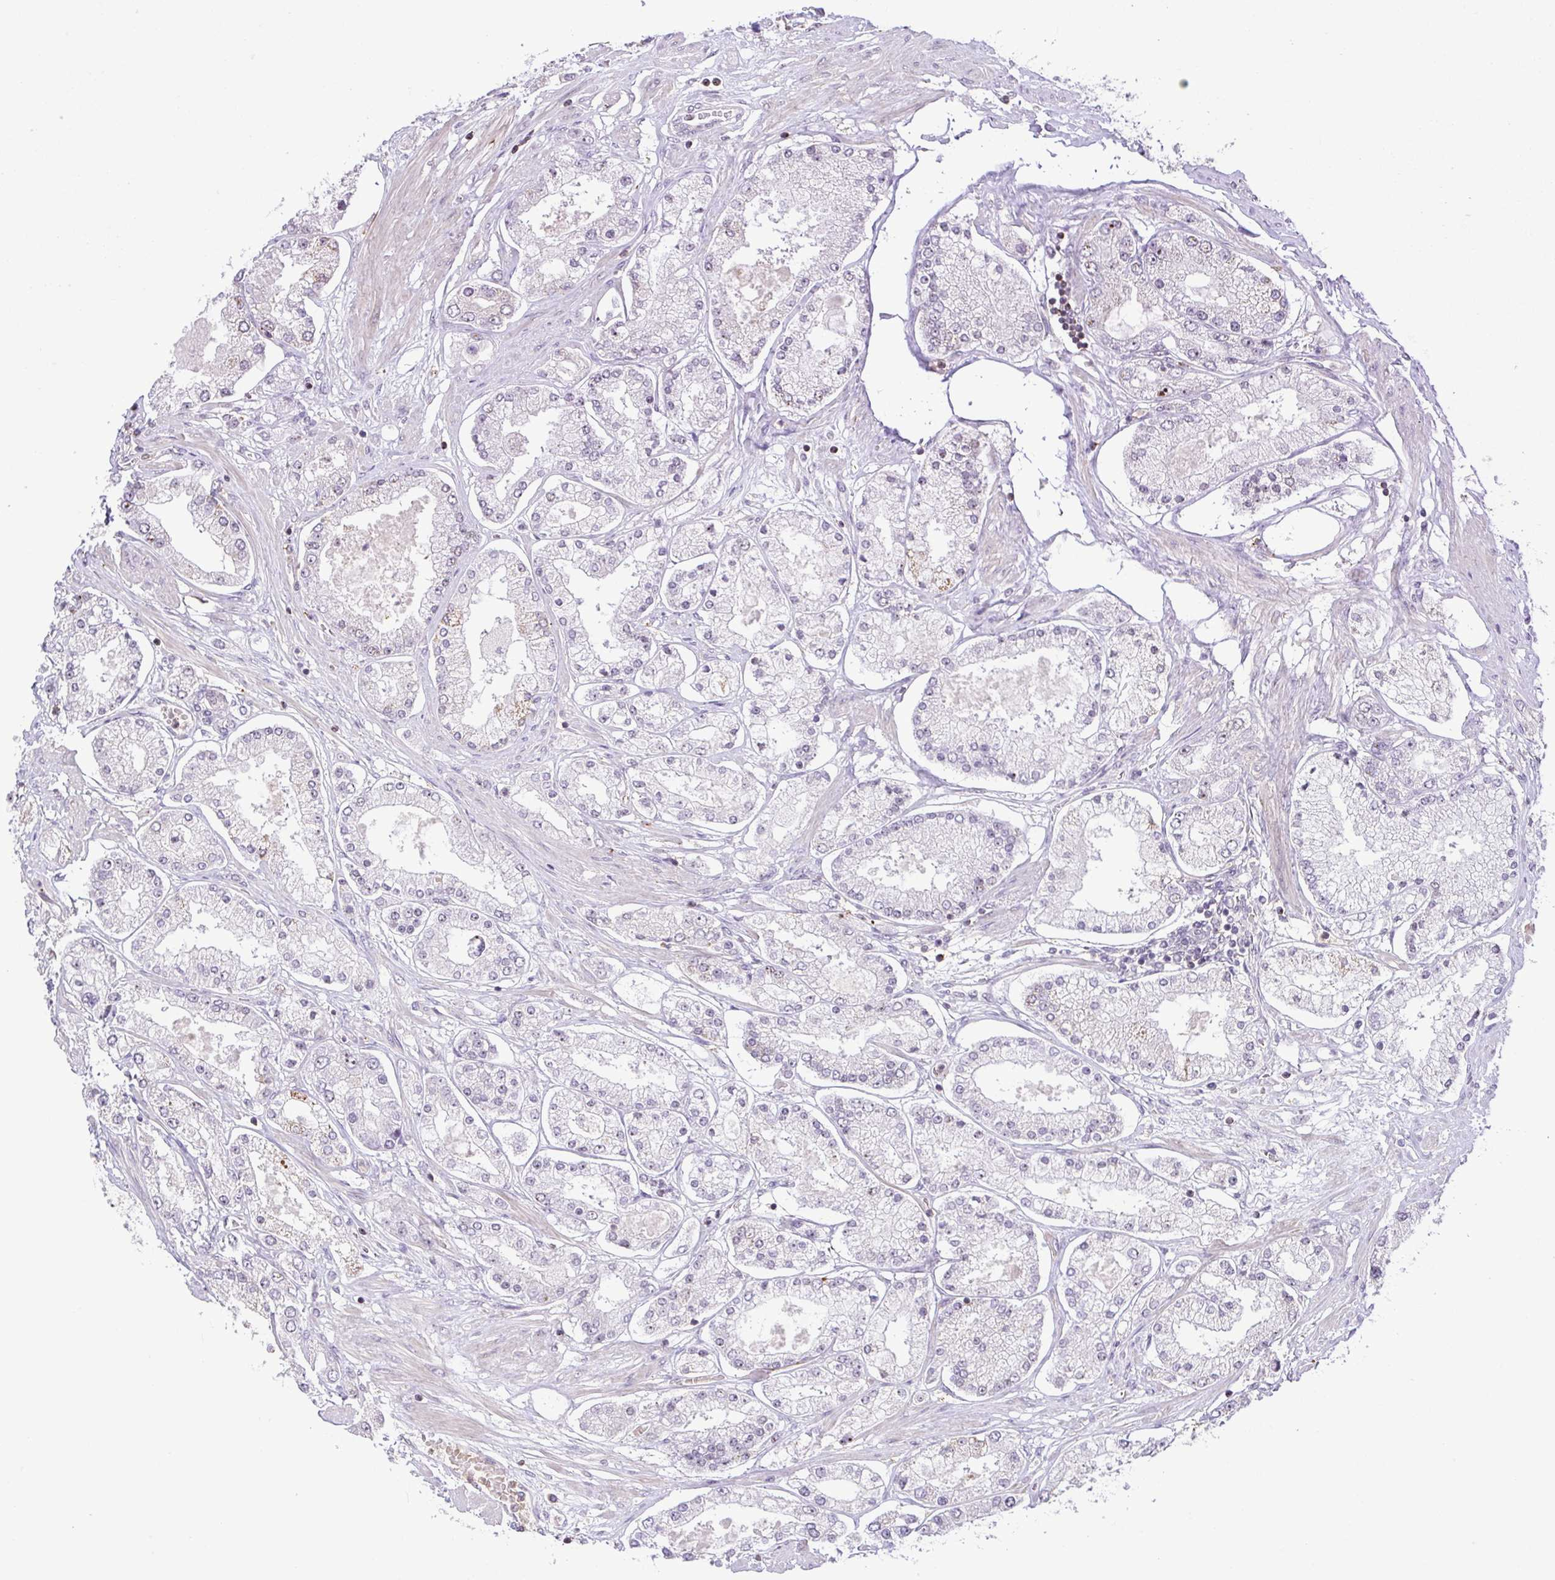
{"staining": {"intensity": "negative", "quantity": "none", "location": "none"}, "tissue": "prostate cancer", "cell_type": "Tumor cells", "image_type": "cancer", "snomed": [{"axis": "morphology", "description": "Adenocarcinoma, High grade"}, {"axis": "topography", "description": "Prostate"}], "caption": "A high-resolution image shows immunohistochemistry (IHC) staining of prostate cancer, which exhibits no significant staining in tumor cells. (Immunohistochemistry, brightfield microscopy, high magnification).", "gene": "RSL24D1", "patient": {"sex": "male", "age": 69}}